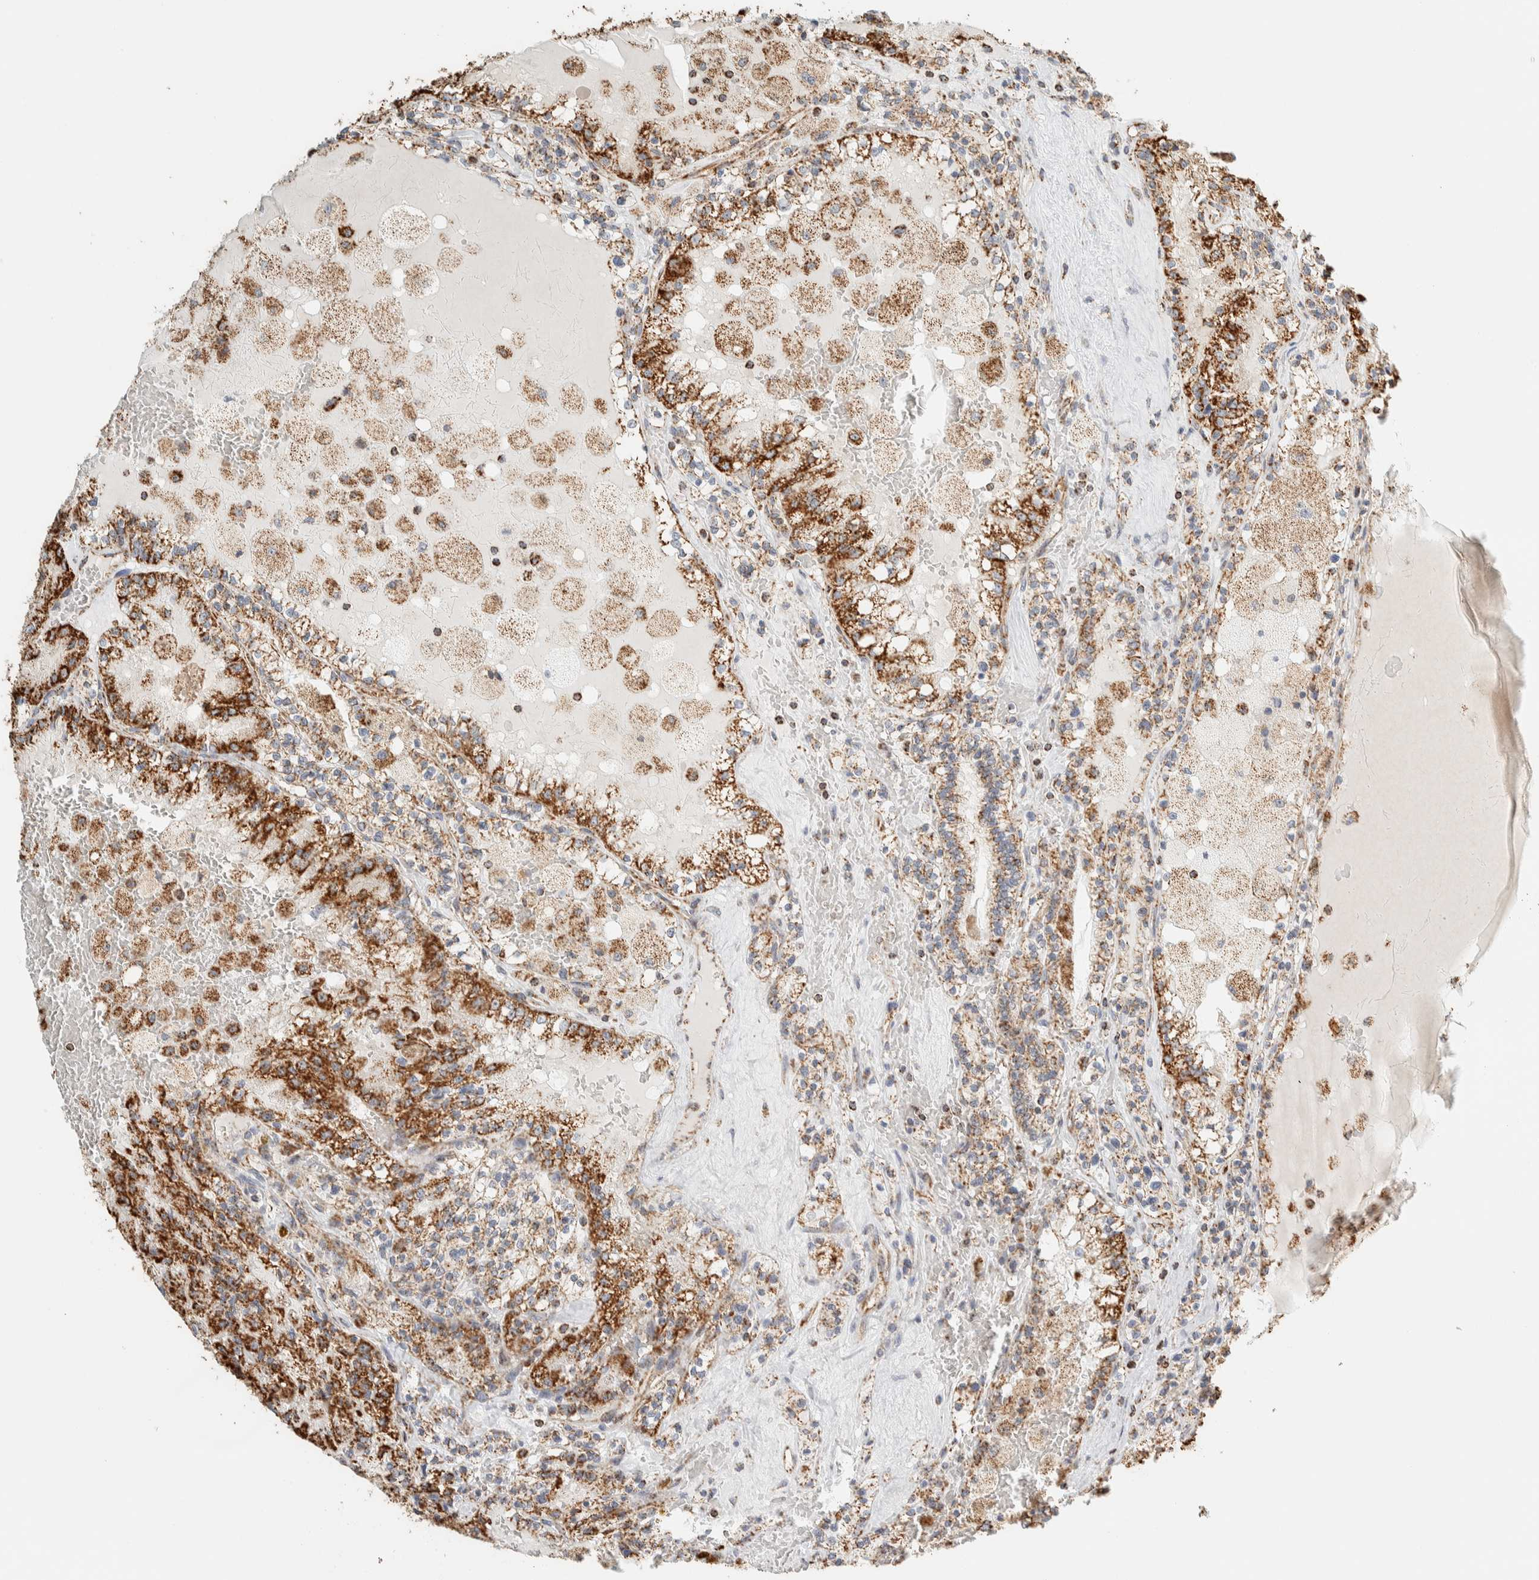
{"staining": {"intensity": "moderate", "quantity": ">75%", "location": "cytoplasmic/membranous"}, "tissue": "renal cancer", "cell_type": "Tumor cells", "image_type": "cancer", "snomed": [{"axis": "morphology", "description": "Adenocarcinoma, NOS"}, {"axis": "topography", "description": "Kidney"}], "caption": "Immunohistochemistry (IHC) (DAB) staining of renal cancer (adenocarcinoma) shows moderate cytoplasmic/membranous protein positivity in approximately >75% of tumor cells. (DAB (3,3'-diaminobenzidine) IHC with brightfield microscopy, high magnification).", "gene": "ZNF454", "patient": {"sex": "female", "age": 56}}